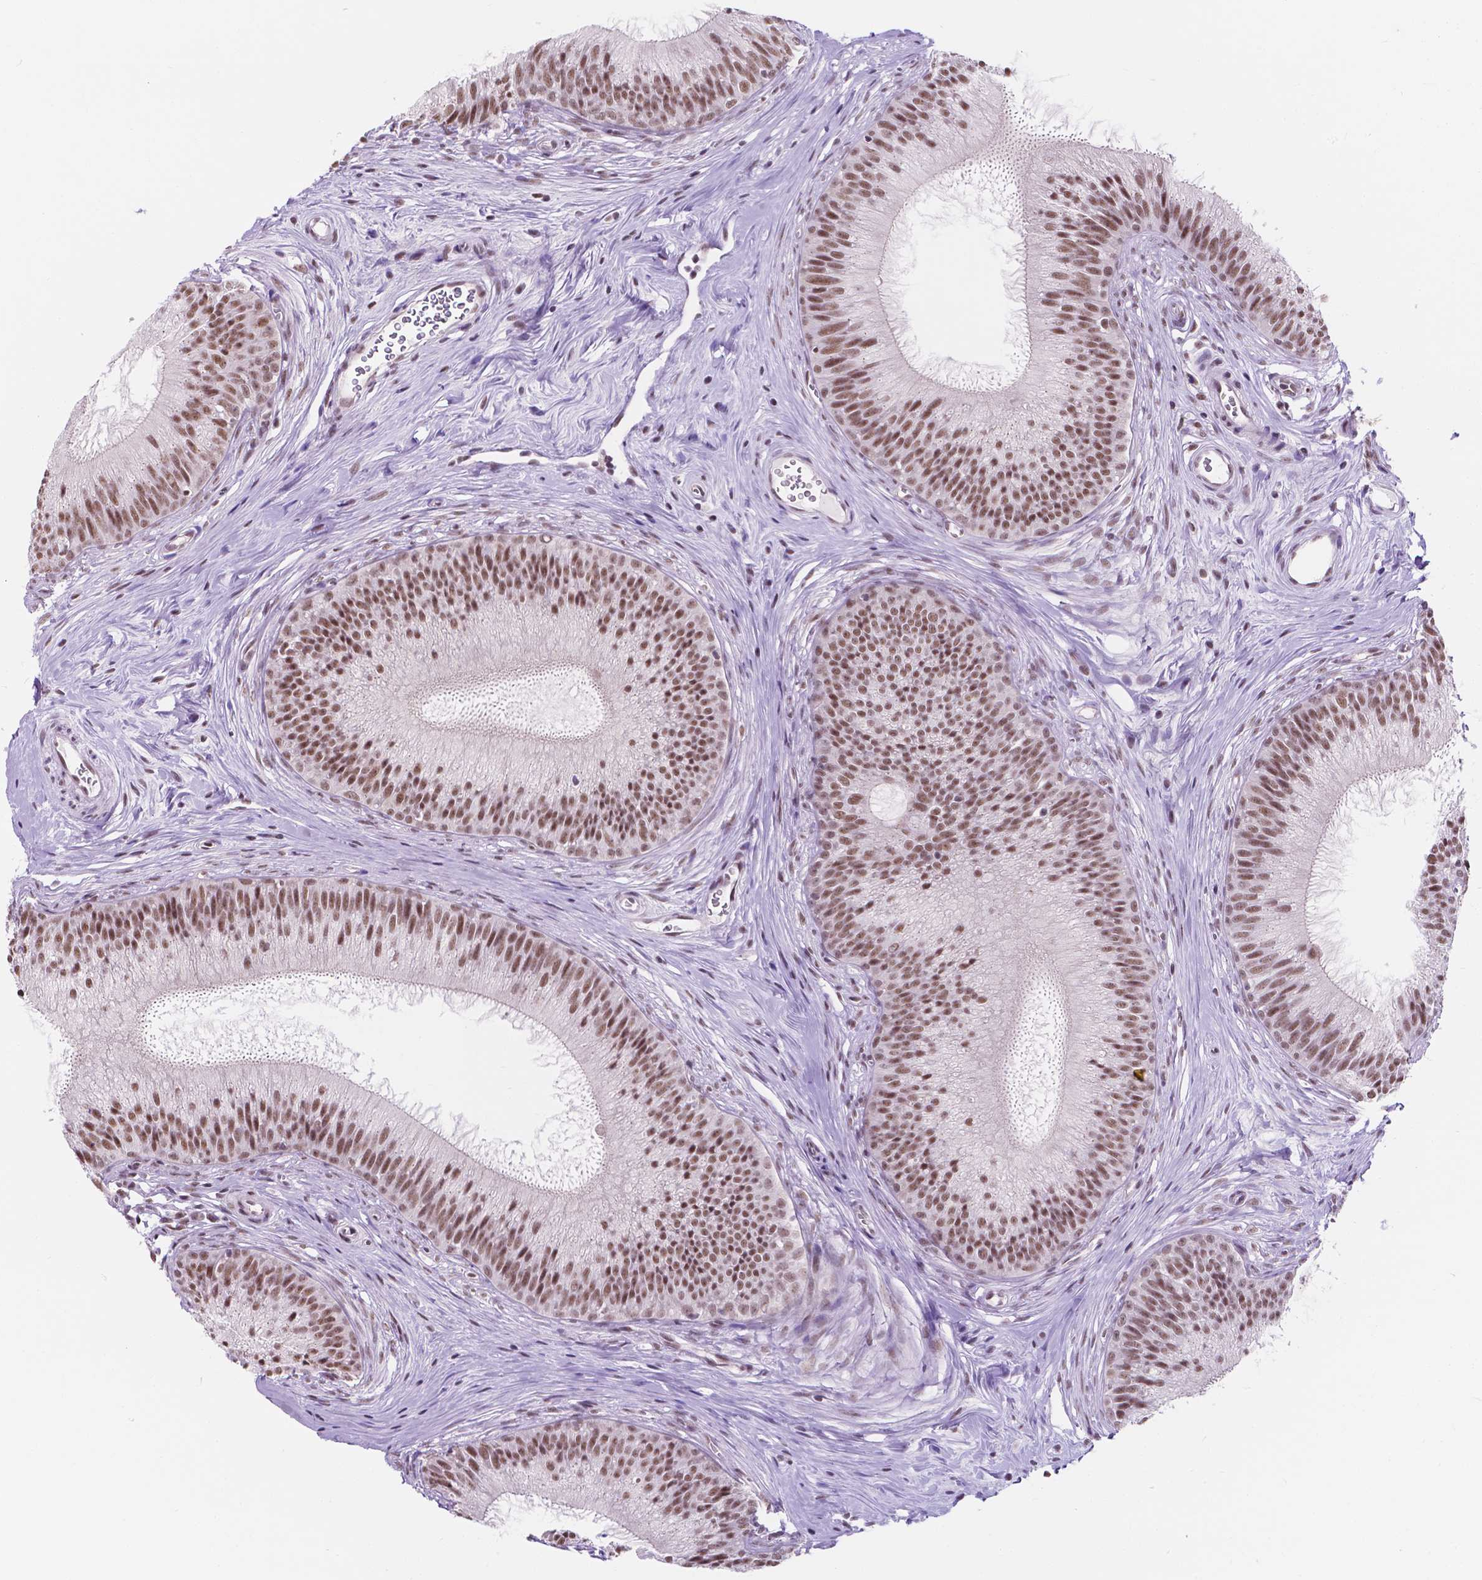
{"staining": {"intensity": "moderate", "quantity": ">75%", "location": "cytoplasmic/membranous,nuclear"}, "tissue": "epididymis", "cell_type": "Glandular cells", "image_type": "normal", "snomed": [{"axis": "morphology", "description": "Normal tissue, NOS"}, {"axis": "topography", "description": "Epididymis"}], "caption": "Immunohistochemical staining of benign epididymis reveals >75% levels of moderate cytoplasmic/membranous,nuclear protein positivity in about >75% of glandular cells. (DAB (3,3'-diaminobenzidine) = brown stain, brightfield microscopy at high magnification).", "gene": "BCAS2", "patient": {"sex": "male", "age": 24}}